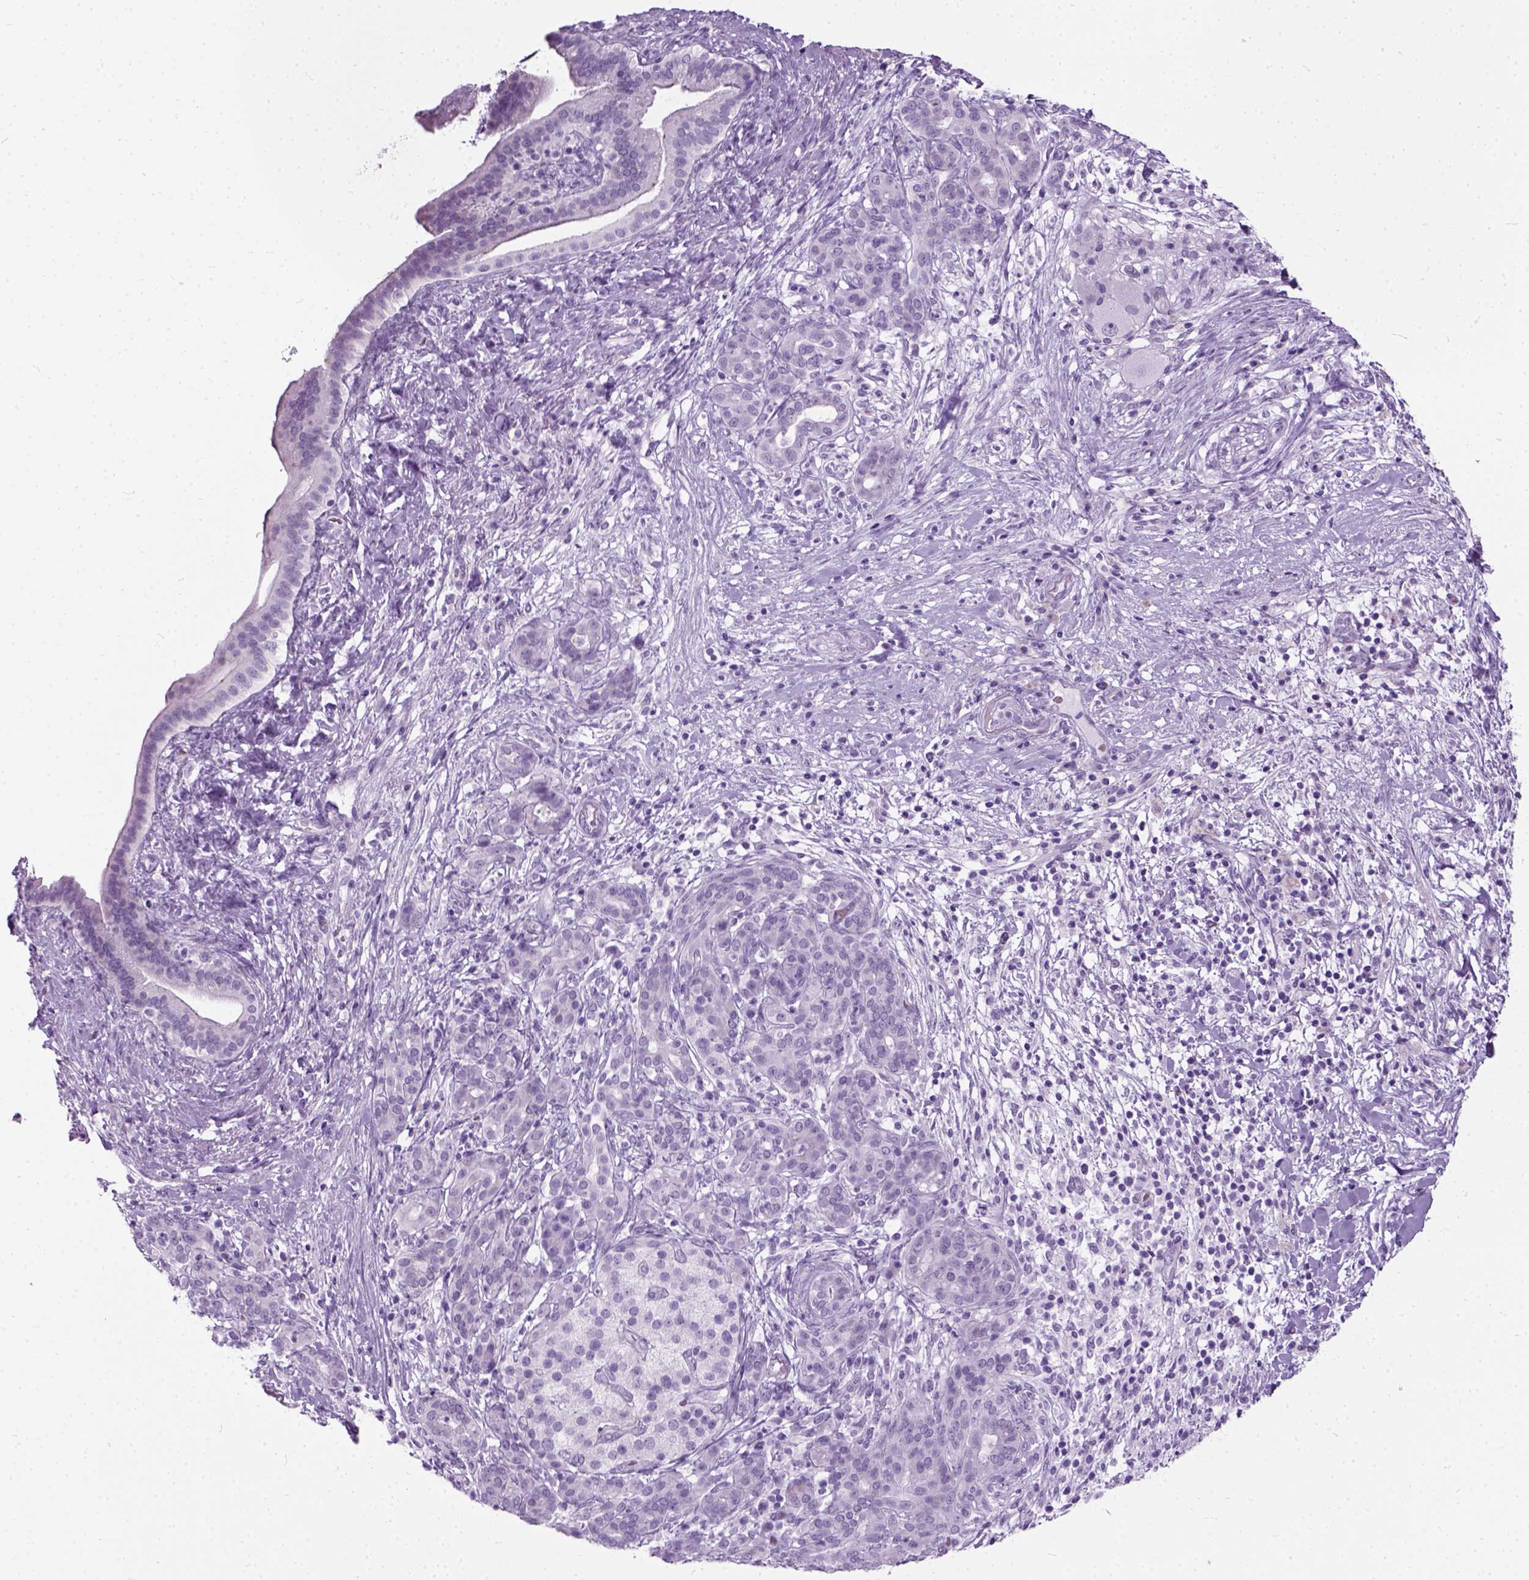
{"staining": {"intensity": "negative", "quantity": "none", "location": "none"}, "tissue": "pancreatic cancer", "cell_type": "Tumor cells", "image_type": "cancer", "snomed": [{"axis": "morphology", "description": "Adenocarcinoma, NOS"}, {"axis": "topography", "description": "Pancreas"}], "caption": "An IHC image of pancreatic adenocarcinoma is shown. There is no staining in tumor cells of pancreatic adenocarcinoma. (DAB immunohistochemistry (IHC), high magnification).", "gene": "AXDND1", "patient": {"sex": "male", "age": 44}}